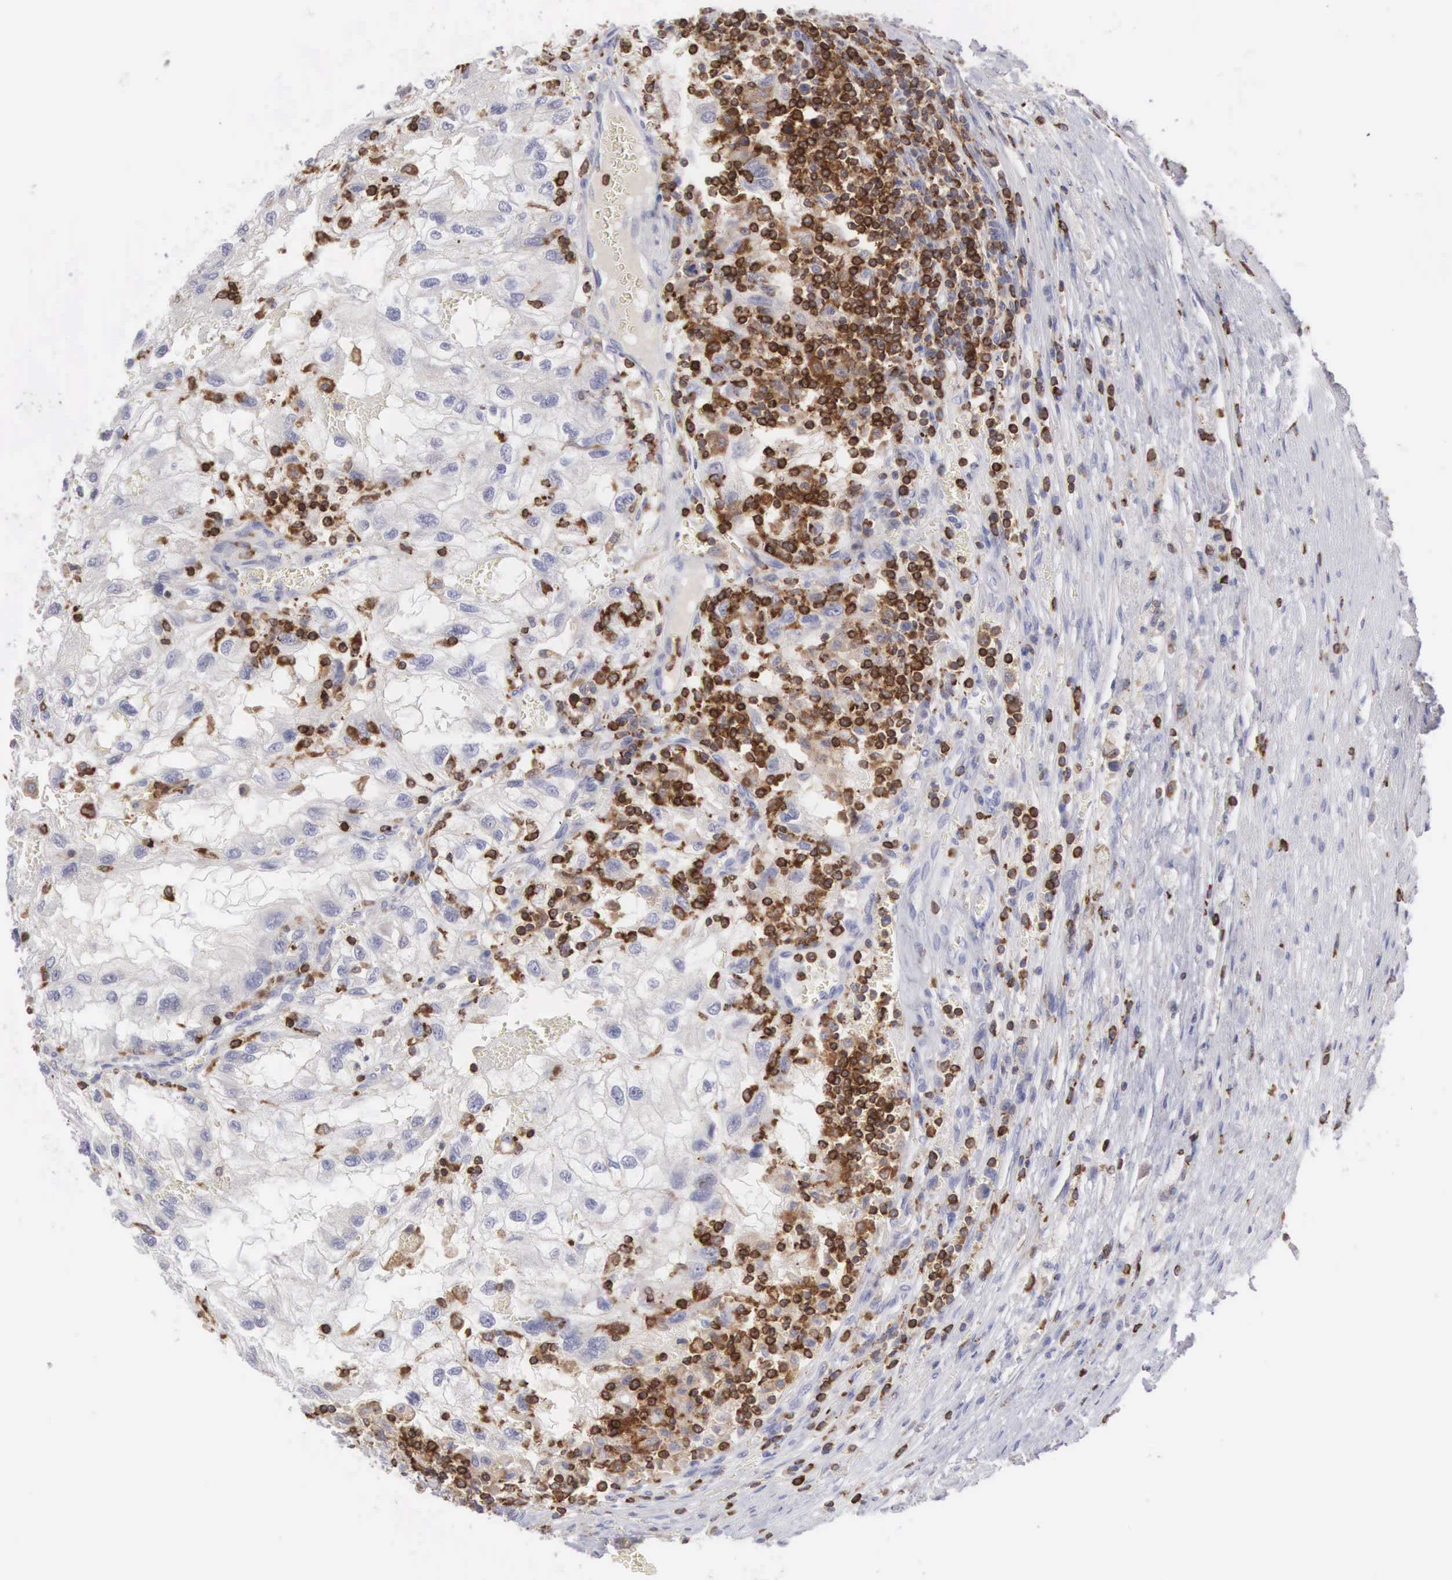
{"staining": {"intensity": "negative", "quantity": "none", "location": "none"}, "tissue": "renal cancer", "cell_type": "Tumor cells", "image_type": "cancer", "snomed": [{"axis": "morphology", "description": "Normal tissue, NOS"}, {"axis": "morphology", "description": "Adenocarcinoma, NOS"}, {"axis": "topography", "description": "Kidney"}], "caption": "Immunohistochemical staining of renal adenocarcinoma shows no significant positivity in tumor cells. Brightfield microscopy of immunohistochemistry stained with DAB (3,3'-diaminobenzidine) (brown) and hematoxylin (blue), captured at high magnification.", "gene": "SH3BP1", "patient": {"sex": "male", "age": 71}}